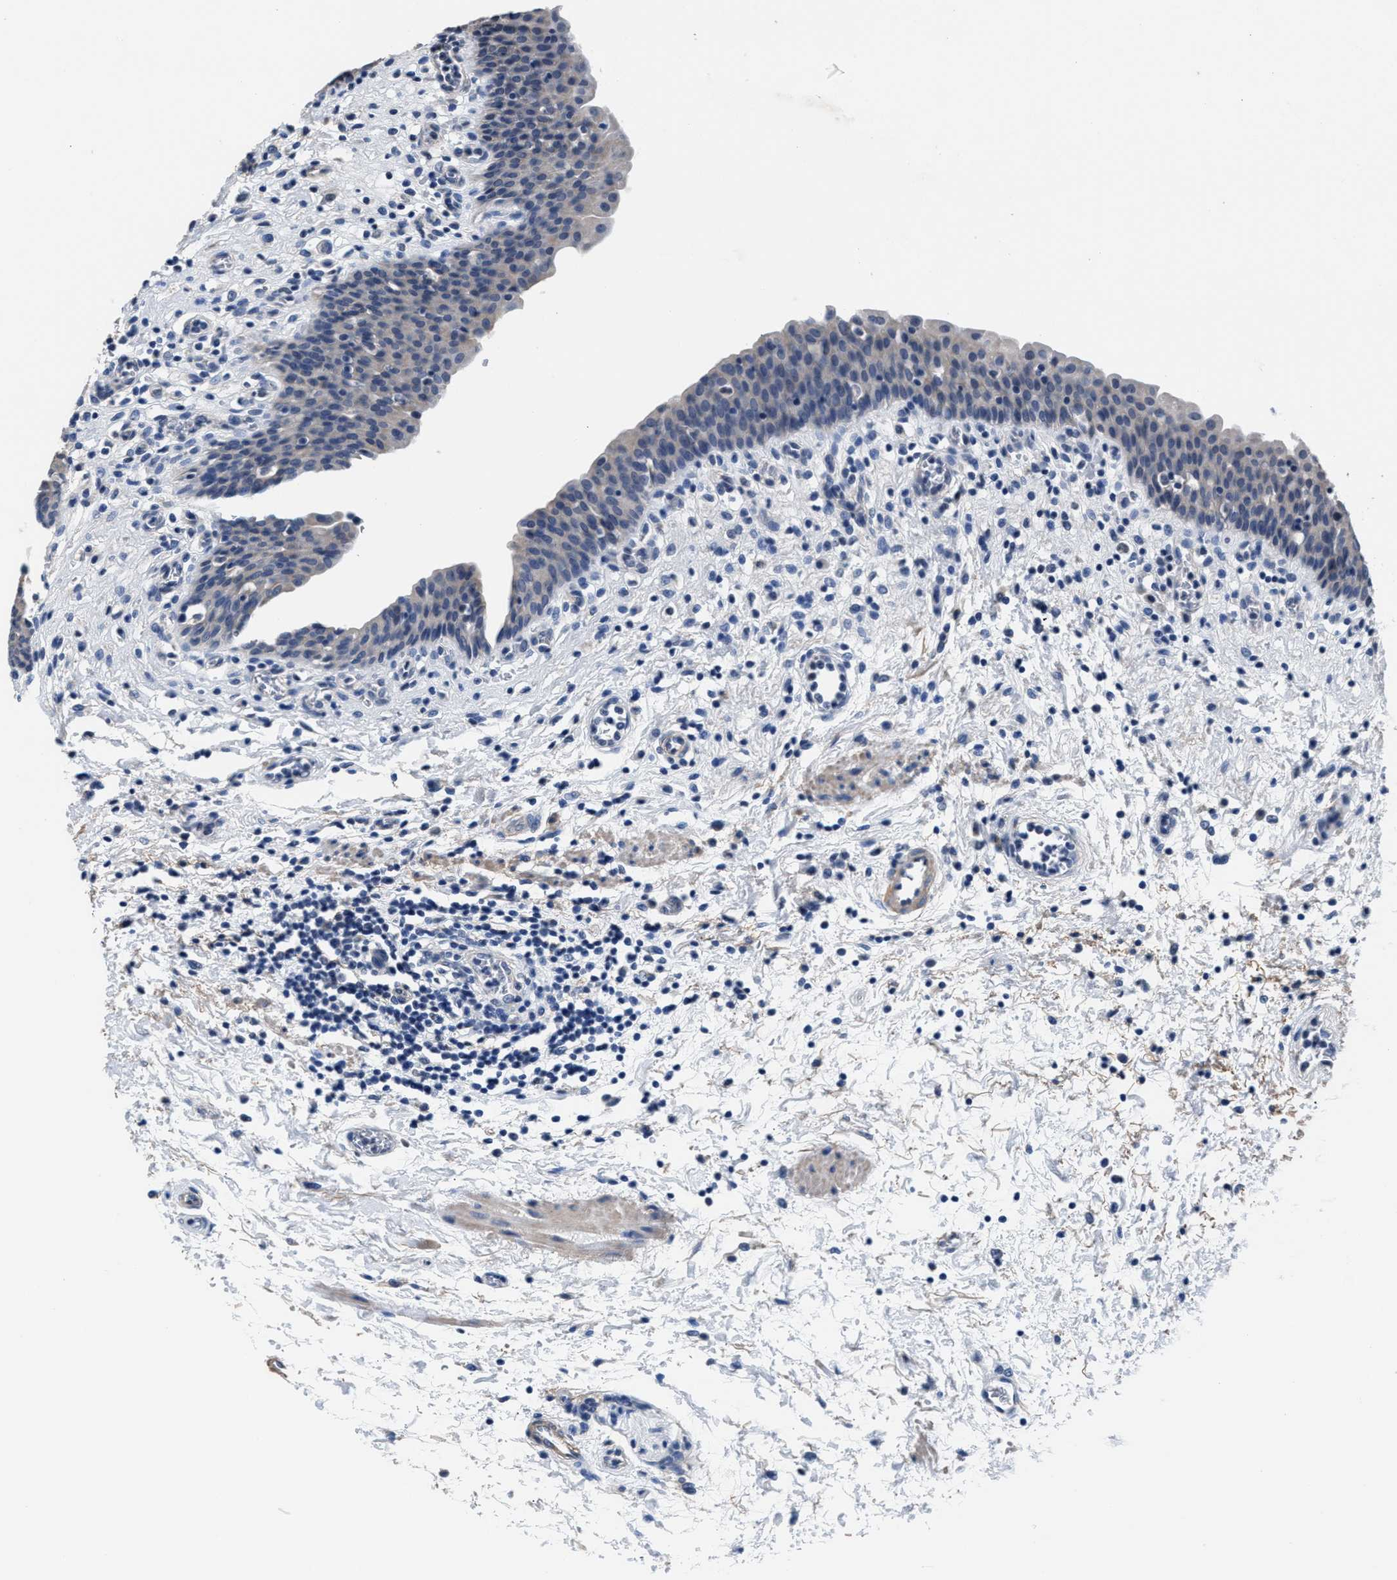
{"staining": {"intensity": "negative", "quantity": "none", "location": "none"}, "tissue": "urinary bladder", "cell_type": "Urothelial cells", "image_type": "normal", "snomed": [{"axis": "morphology", "description": "Normal tissue, NOS"}, {"axis": "topography", "description": "Urinary bladder"}], "caption": "Micrograph shows no protein positivity in urothelial cells of unremarkable urinary bladder.", "gene": "MYH3", "patient": {"sex": "male", "age": 37}}